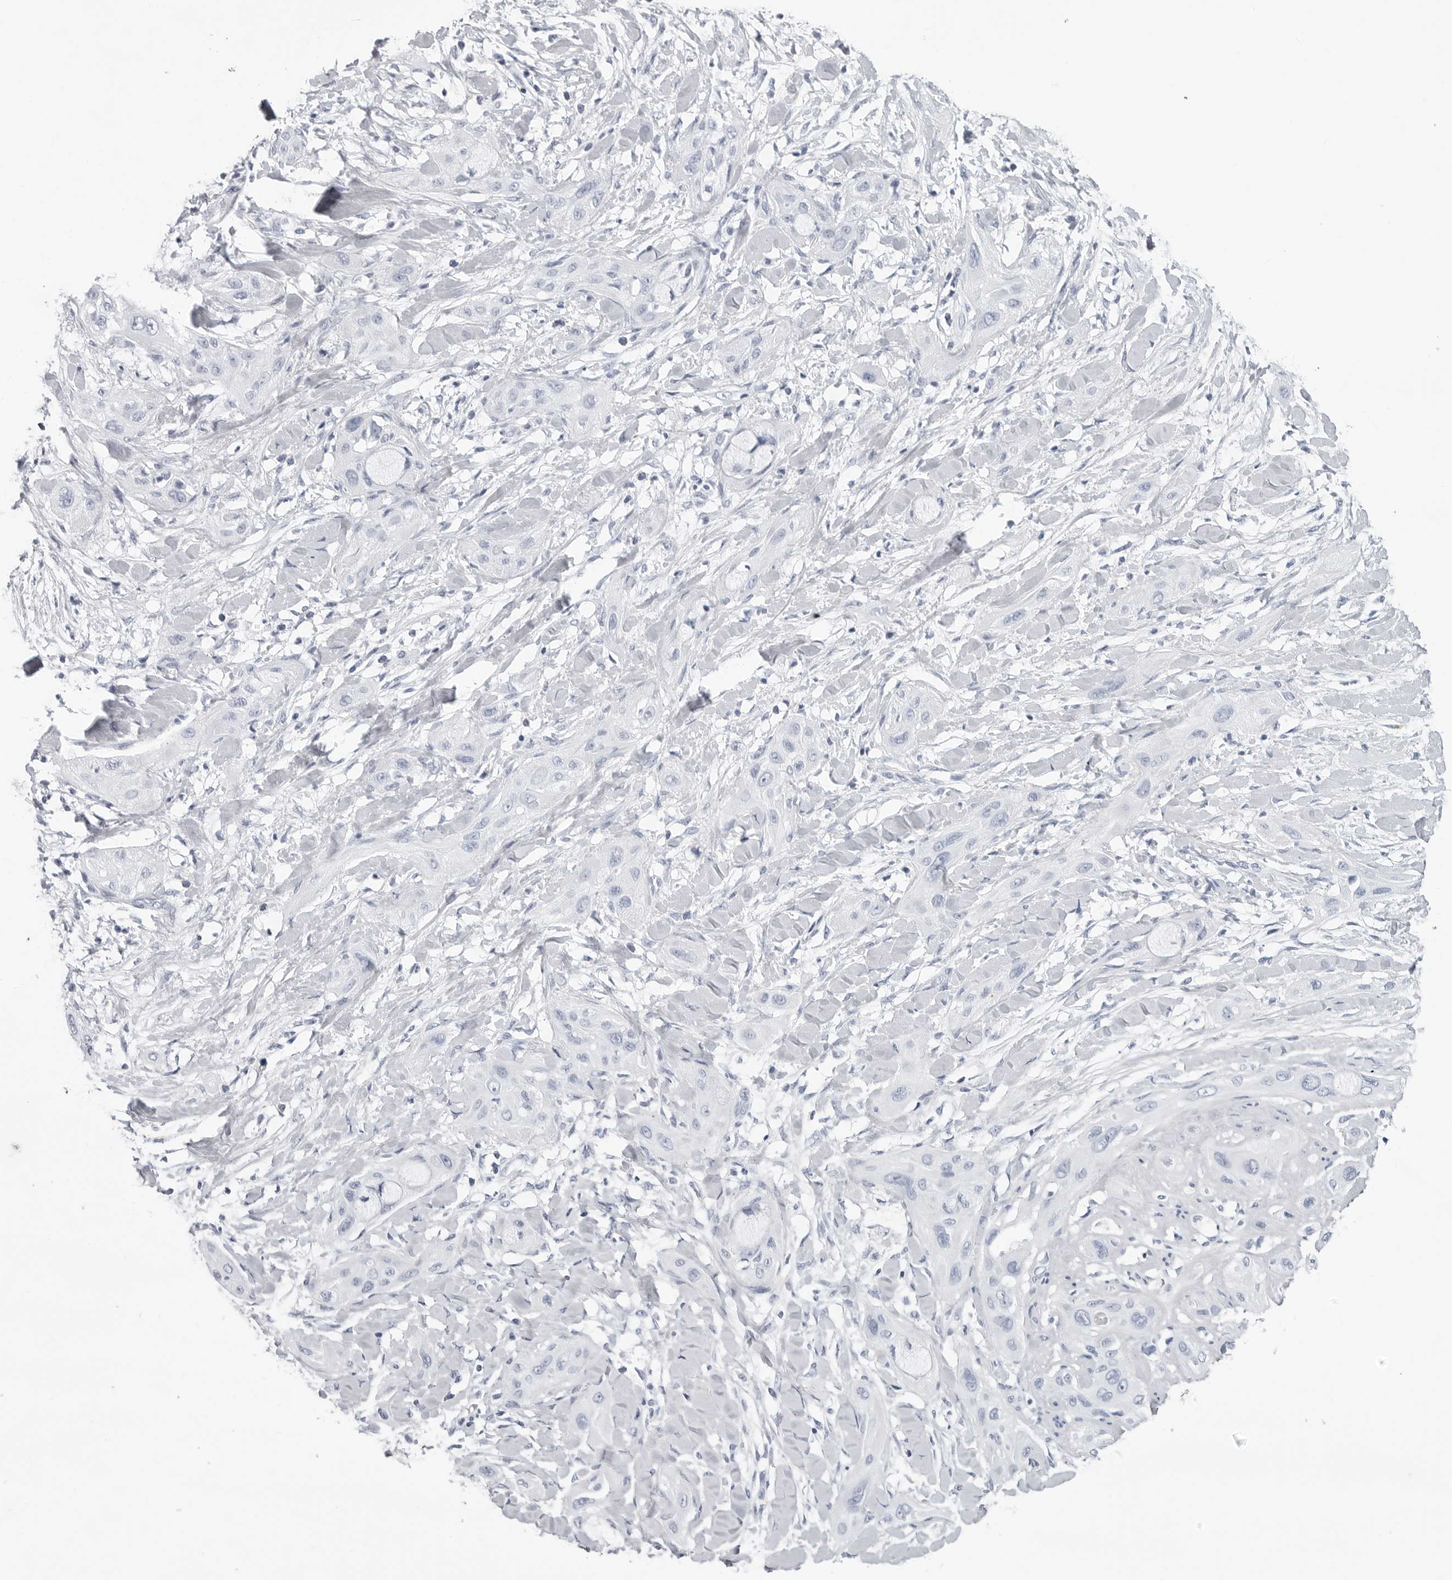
{"staining": {"intensity": "negative", "quantity": "none", "location": "none"}, "tissue": "lung cancer", "cell_type": "Tumor cells", "image_type": "cancer", "snomed": [{"axis": "morphology", "description": "Squamous cell carcinoma, NOS"}, {"axis": "topography", "description": "Lung"}], "caption": "This is an immunohistochemistry (IHC) micrograph of human lung squamous cell carcinoma. There is no staining in tumor cells.", "gene": "CST2", "patient": {"sex": "female", "age": 47}}